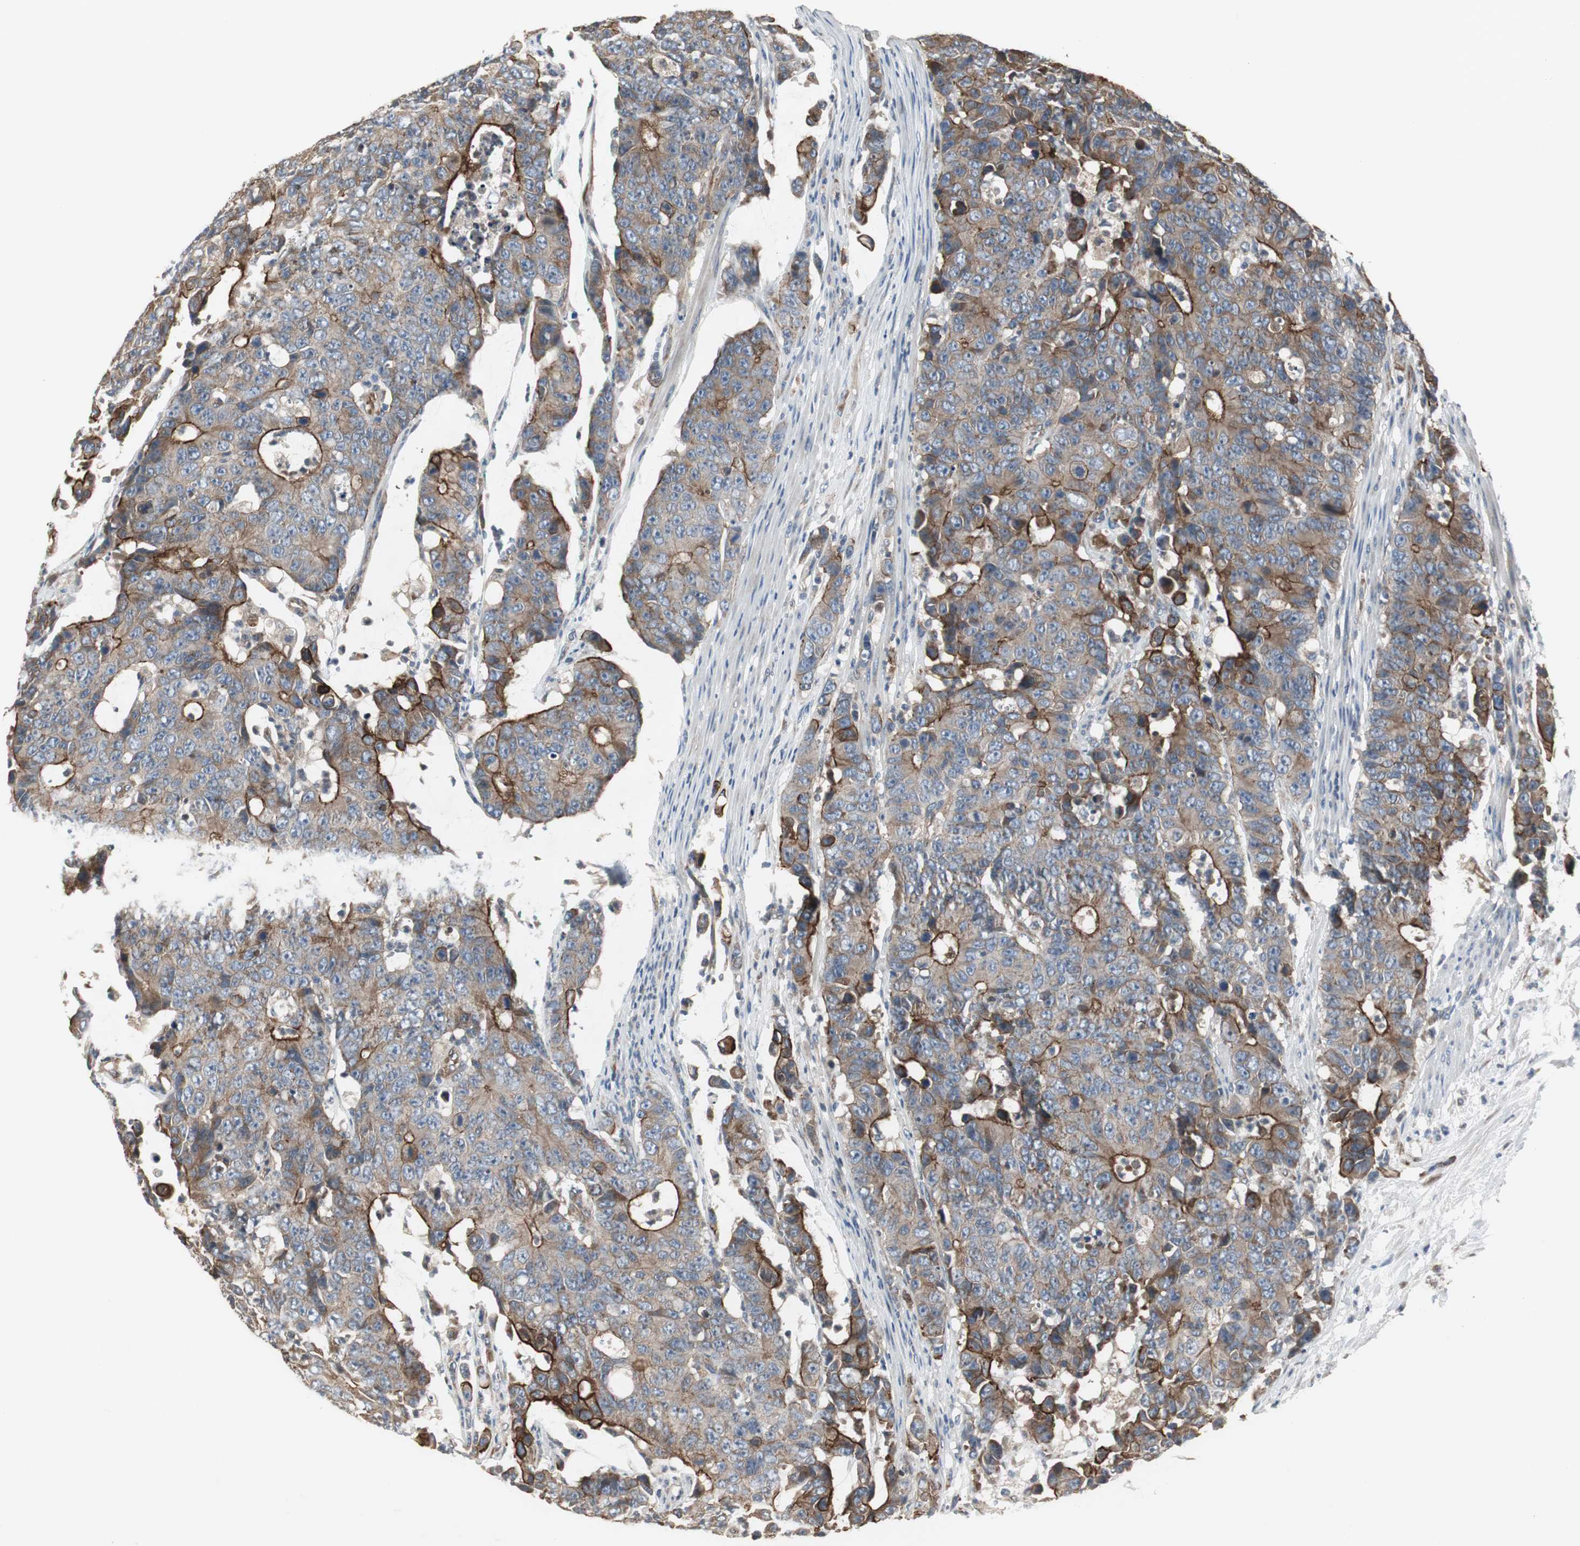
{"staining": {"intensity": "moderate", "quantity": ">75%", "location": "cytoplasmic/membranous"}, "tissue": "colorectal cancer", "cell_type": "Tumor cells", "image_type": "cancer", "snomed": [{"axis": "morphology", "description": "Adenocarcinoma, NOS"}, {"axis": "topography", "description": "Colon"}], "caption": "Colorectal cancer (adenocarcinoma) stained with a brown dye shows moderate cytoplasmic/membranous positive staining in approximately >75% of tumor cells.", "gene": "CHP1", "patient": {"sex": "female", "age": 86}}